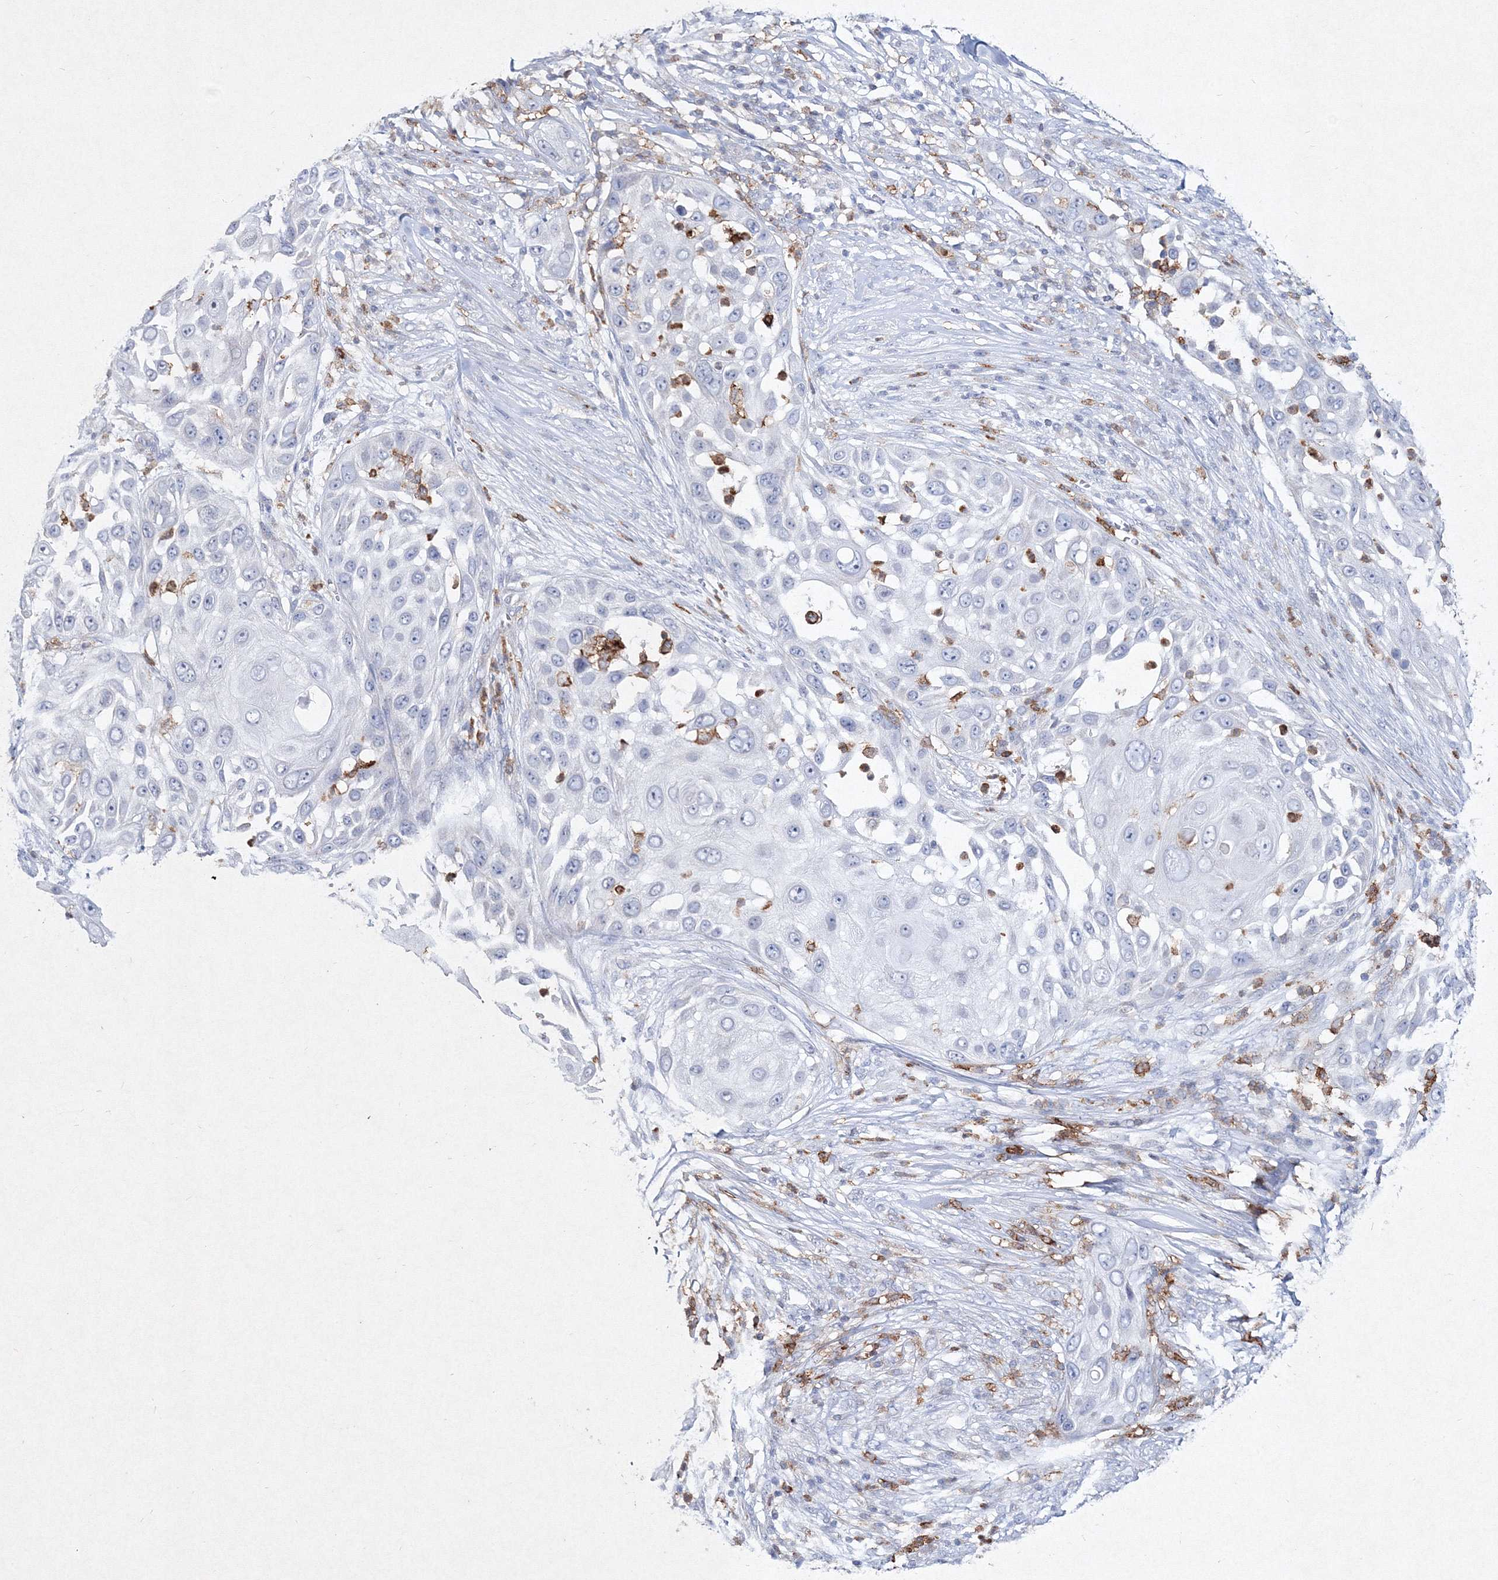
{"staining": {"intensity": "negative", "quantity": "none", "location": "none"}, "tissue": "skin cancer", "cell_type": "Tumor cells", "image_type": "cancer", "snomed": [{"axis": "morphology", "description": "Squamous cell carcinoma, NOS"}, {"axis": "topography", "description": "Skin"}], "caption": "Image shows no protein staining in tumor cells of skin squamous cell carcinoma tissue.", "gene": "HCST", "patient": {"sex": "female", "age": 44}}